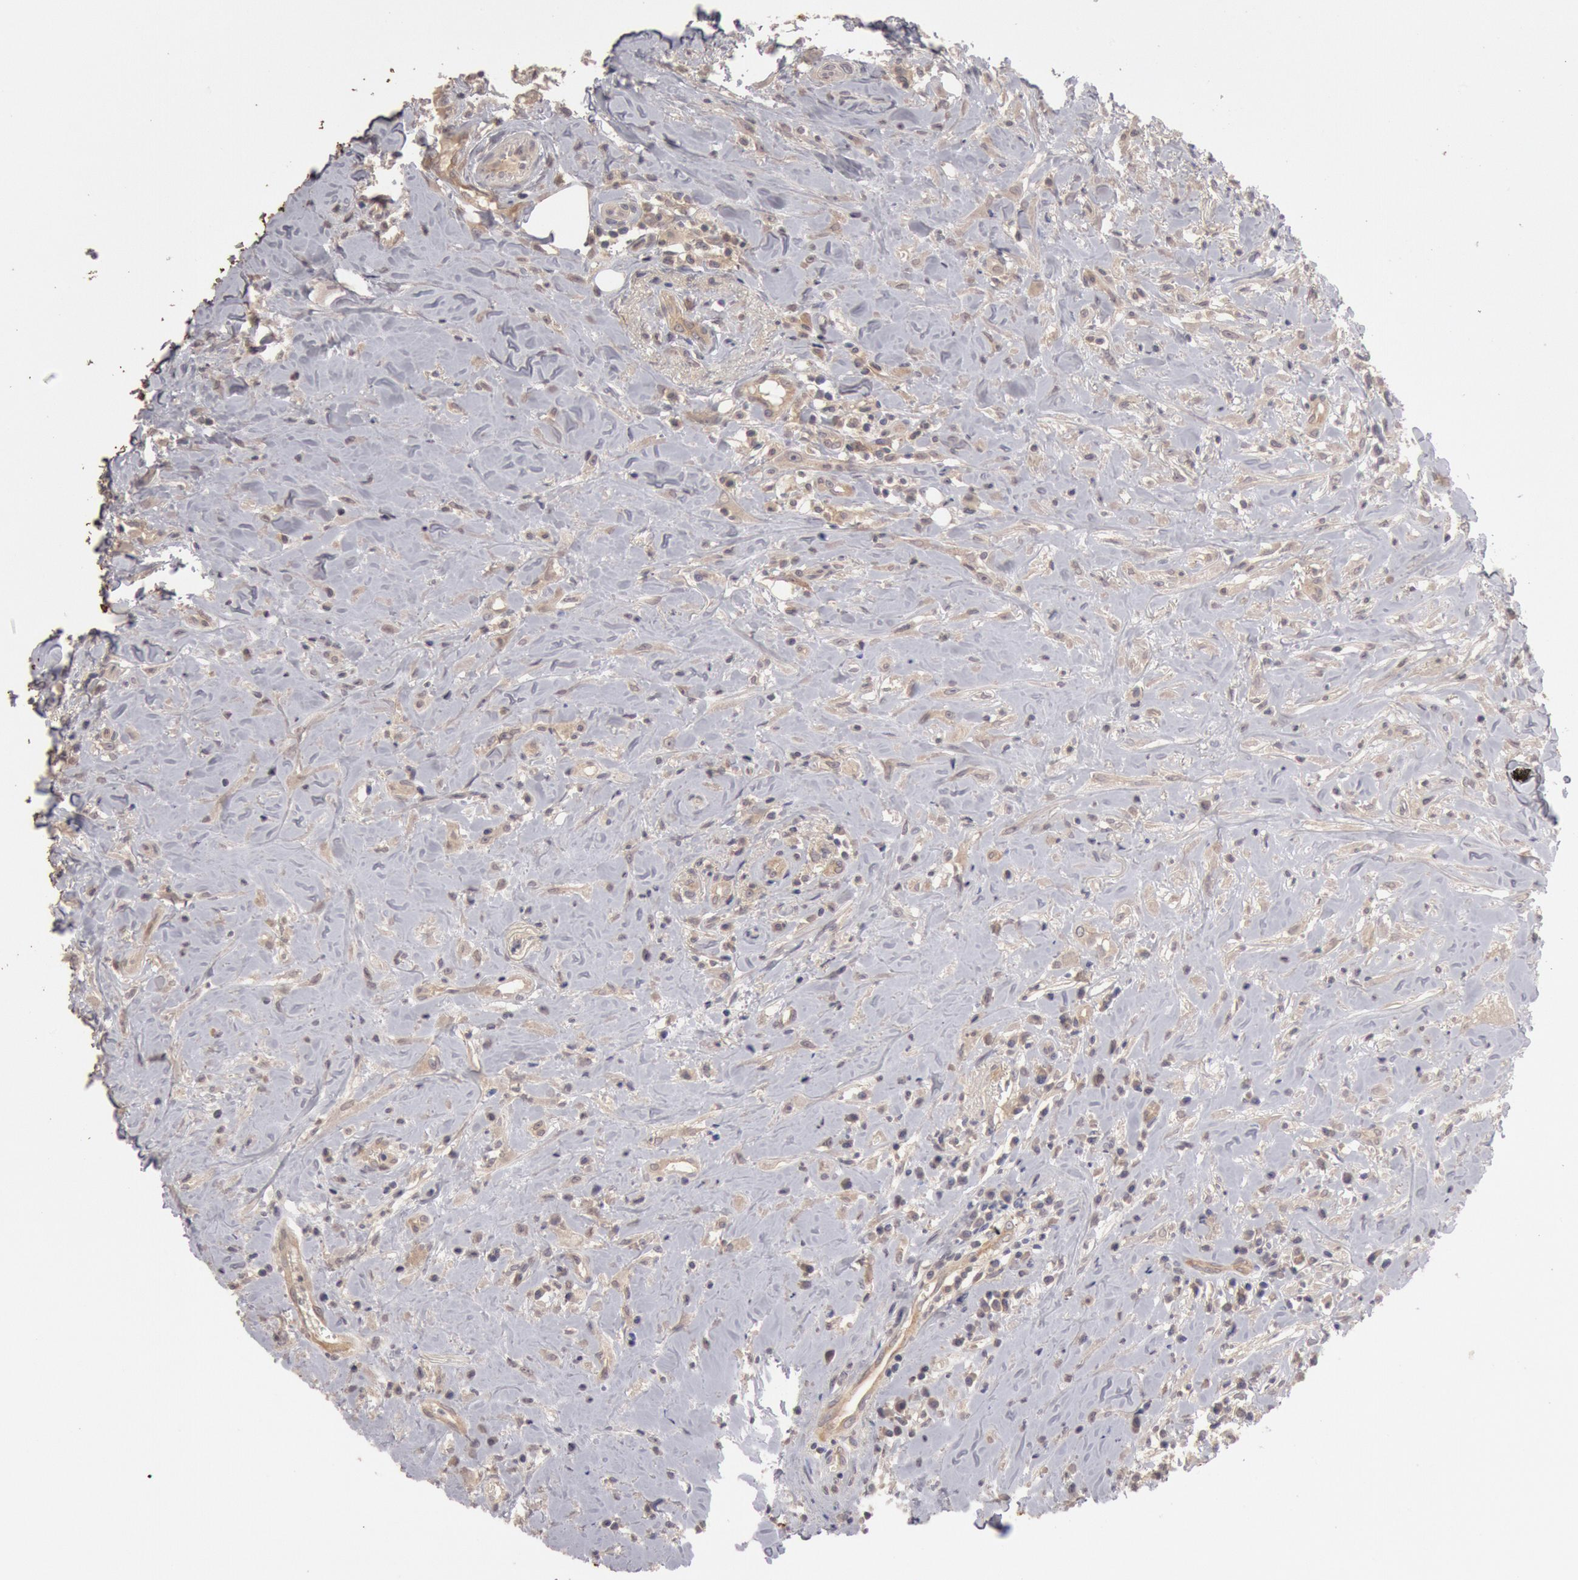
{"staining": {"intensity": "moderate", "quantity": ">75%", "location": "cytoplasmic/membranous"}, "tissue": "head and neck cancer", "cell_type": "Tumor cells", "image_type": "cancer", "snomed": [{"axis": "morphology", "description": "Squamous cell carcinoma, NOS"}, {"axis": "topography", "description": "Oral tissue"}, {"axis": "topography", "description": "Head-Neck"}], "caption": "Head and neck cancer was stained to show a protein in brown. There is medium levels of moderate cytoplasmic/membranous positivity in about >75% of tumor cells.", "gene": "ZFP36L1", "patient": {"sex": "female", "age": 82}}